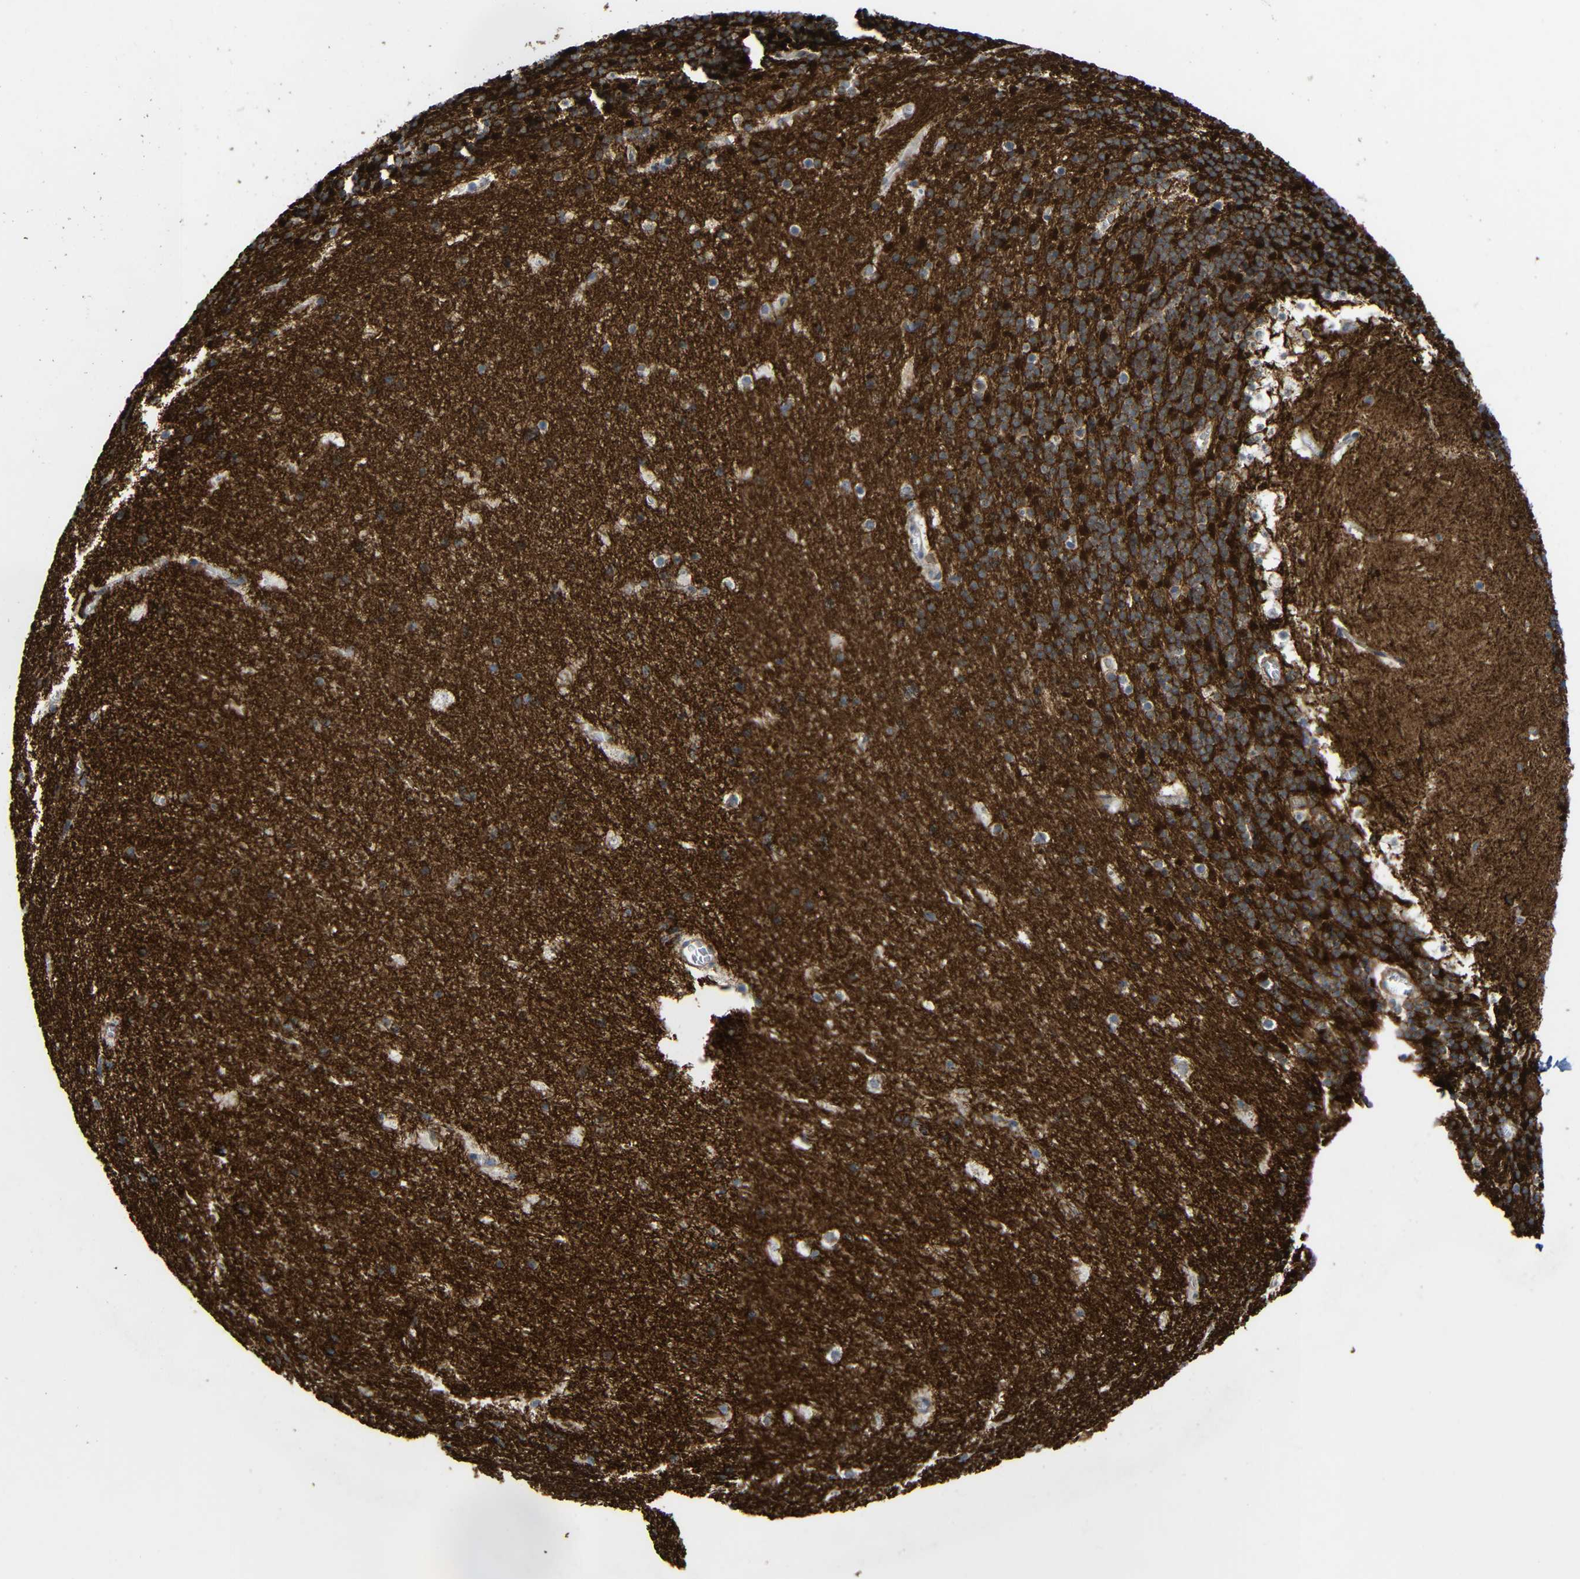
{"staining": {"intensity": "strong", "quantity": ">75%", "location": "cytoplasmic/membranous"}, "tissue": "cerebellum", "cell_type": "Cells in granular layer", "image_type": "normal", "snomed": [{"axis": "morphology", "description": "Normal tissue, NOS"}, {"axis": "topography", "description": "Cerebellum"}], "caption": "This photomicrograph exhibits immunohistochemistry (IHC) staining of unremarkable human cerebellum, with high strong cytoplasmic/membranous expression in approximately >75% of cells in granular layer.", "gene": "C1GALT1", "patient": {"sex": "male", "age": 45}}